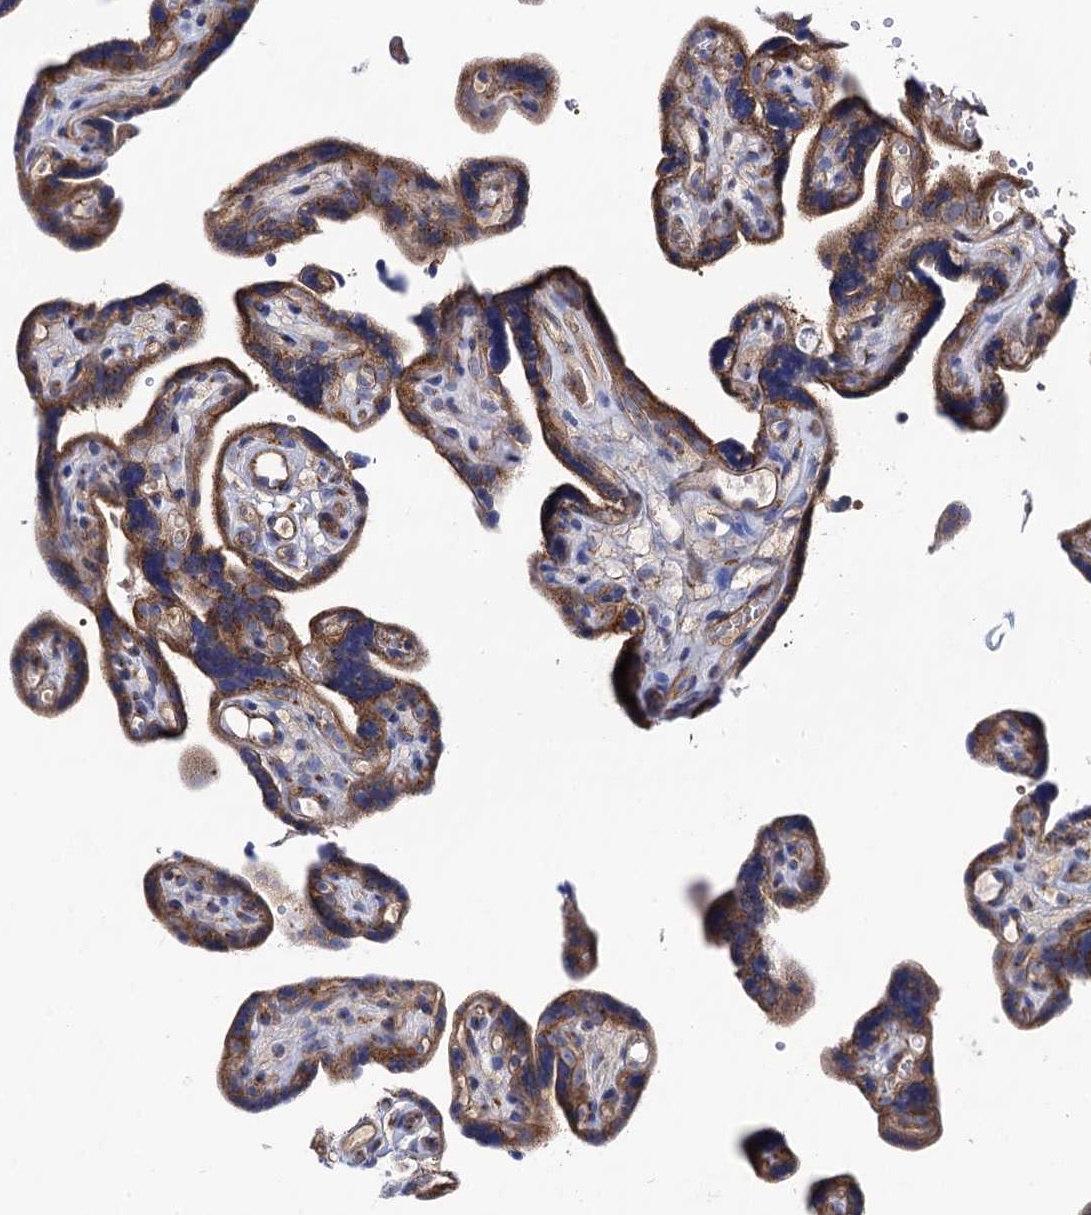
{"staining": {"intensity": "moderate", "quantity": ">75%", "location": "cytoplasmic/membranous"}, "tissue": "placenta", "cell_type": "Decidual cells", "image_type": "normal", "snomed": [{"axis": "morphology", "description": "Normal tissue, NOS"}, {"axis": "topography", "description": "Placenta"}], "caption": "The image reveals immunohistochemical staining of benign placenta. There is moderate cytoplasmic/membranous positivity is identified in about >75% of decidual cells.", "gene": "DYDC1", "patient": {"sex": "female", "age": 30}}